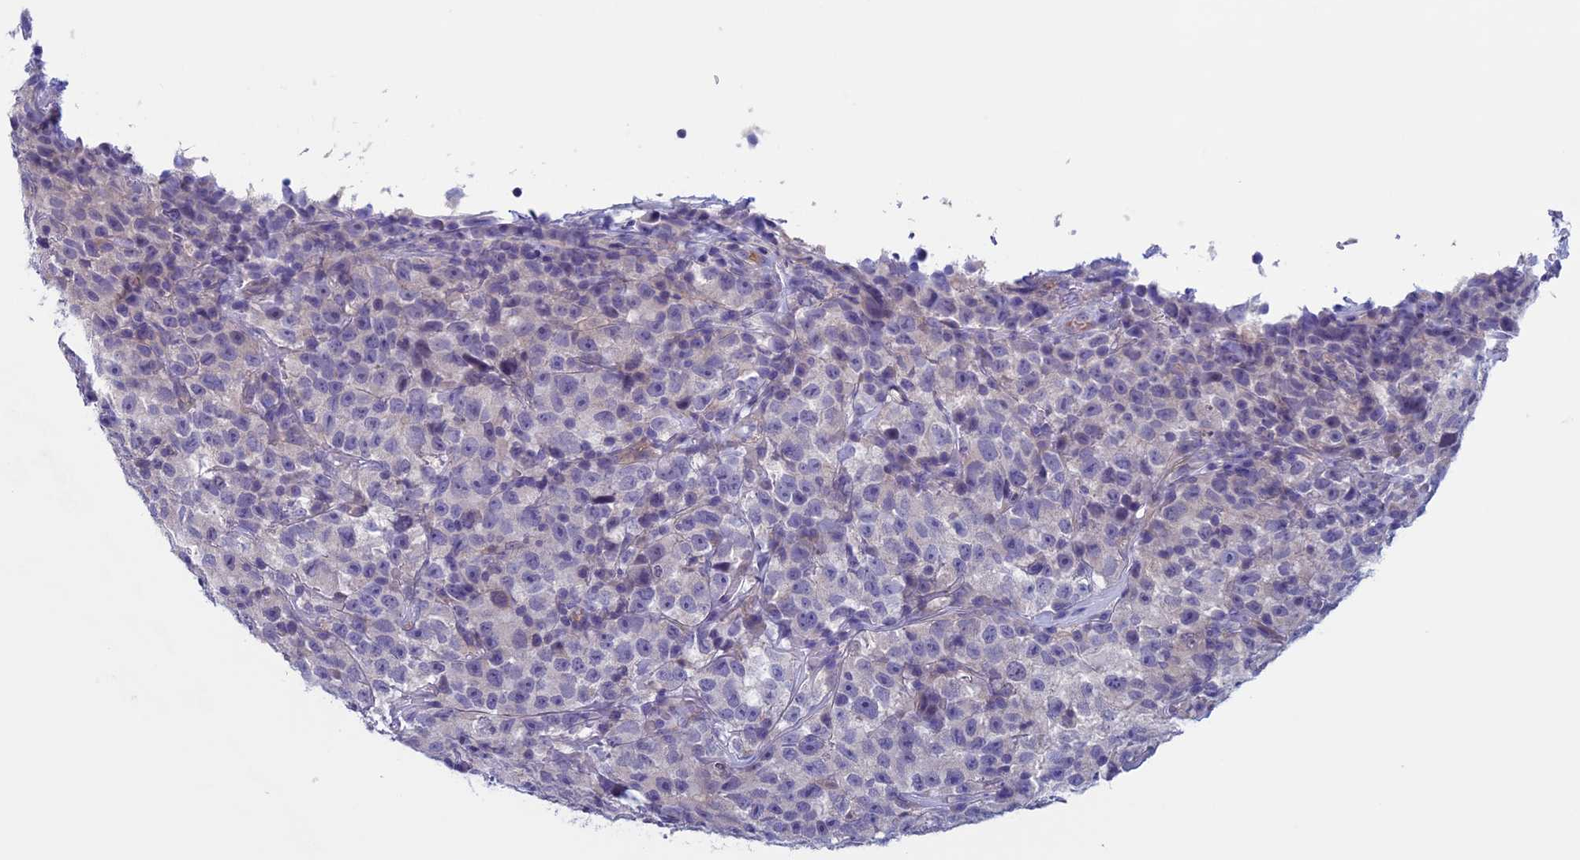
{"staining": {"intensity": "negative", "quantity": "none", "location": "none"}, "tissue": "testis cancer", "cell_type": "Tumor cells", "image_type": "cancer", "snomed": [{"axis": "morphology", "description": "Seminoma, NOS"}, {"axis": "topography", "description": "Testis"}], "caption": "Testis cancer (seminoma) stained for a protein using immunohistochemistry shows no expression tumor cells.", "gene": "CNOT6L", "patient": {"sex": "male", "age": 22}}